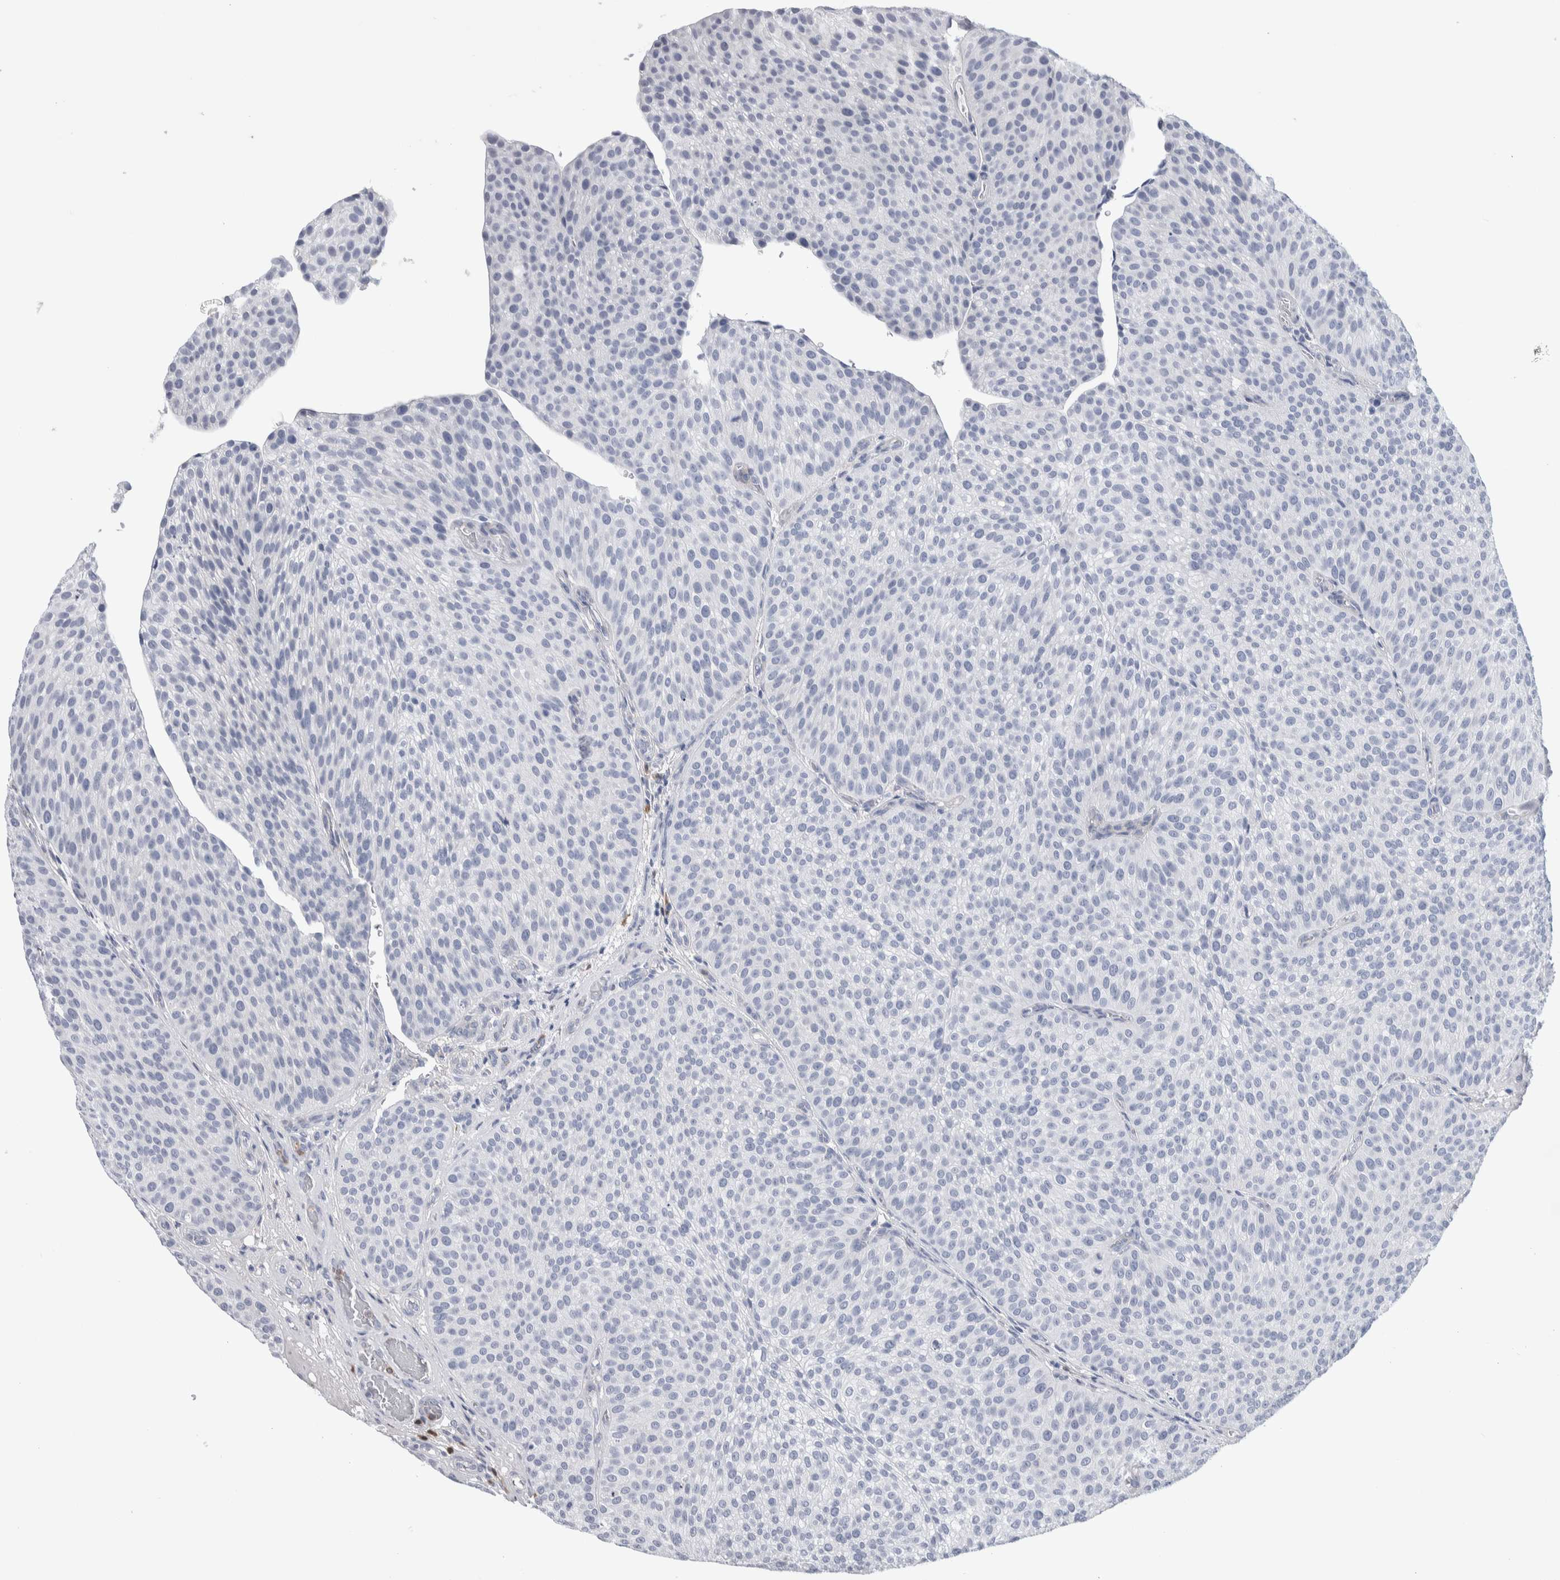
{"staining": {"intensity": "negative", "quantity": "none", "location": "none"}, "tissue": "urothelial cancer", "cell_type": "Tumor cells", "image_type": "cancer", "snomed": [{"axis": "morphology", "description": "Normal tissue, NOS"}, {"axis": "morphology", "description": "Urothelial carcinoma, Low grade"}, {"axis": "topography", "description": "Smooth muscle"}, {"axis": "topography", "description": "Urinary bladder"}], "caption": "DAB (3,3'-diaminobenzidine) immunohistochemical staining of low-grade urothelial carcinoma exhibits no significant staining in tumor cells.", "gene": "LURAP1L", "patient": {"sex": "male", "age": 60}}